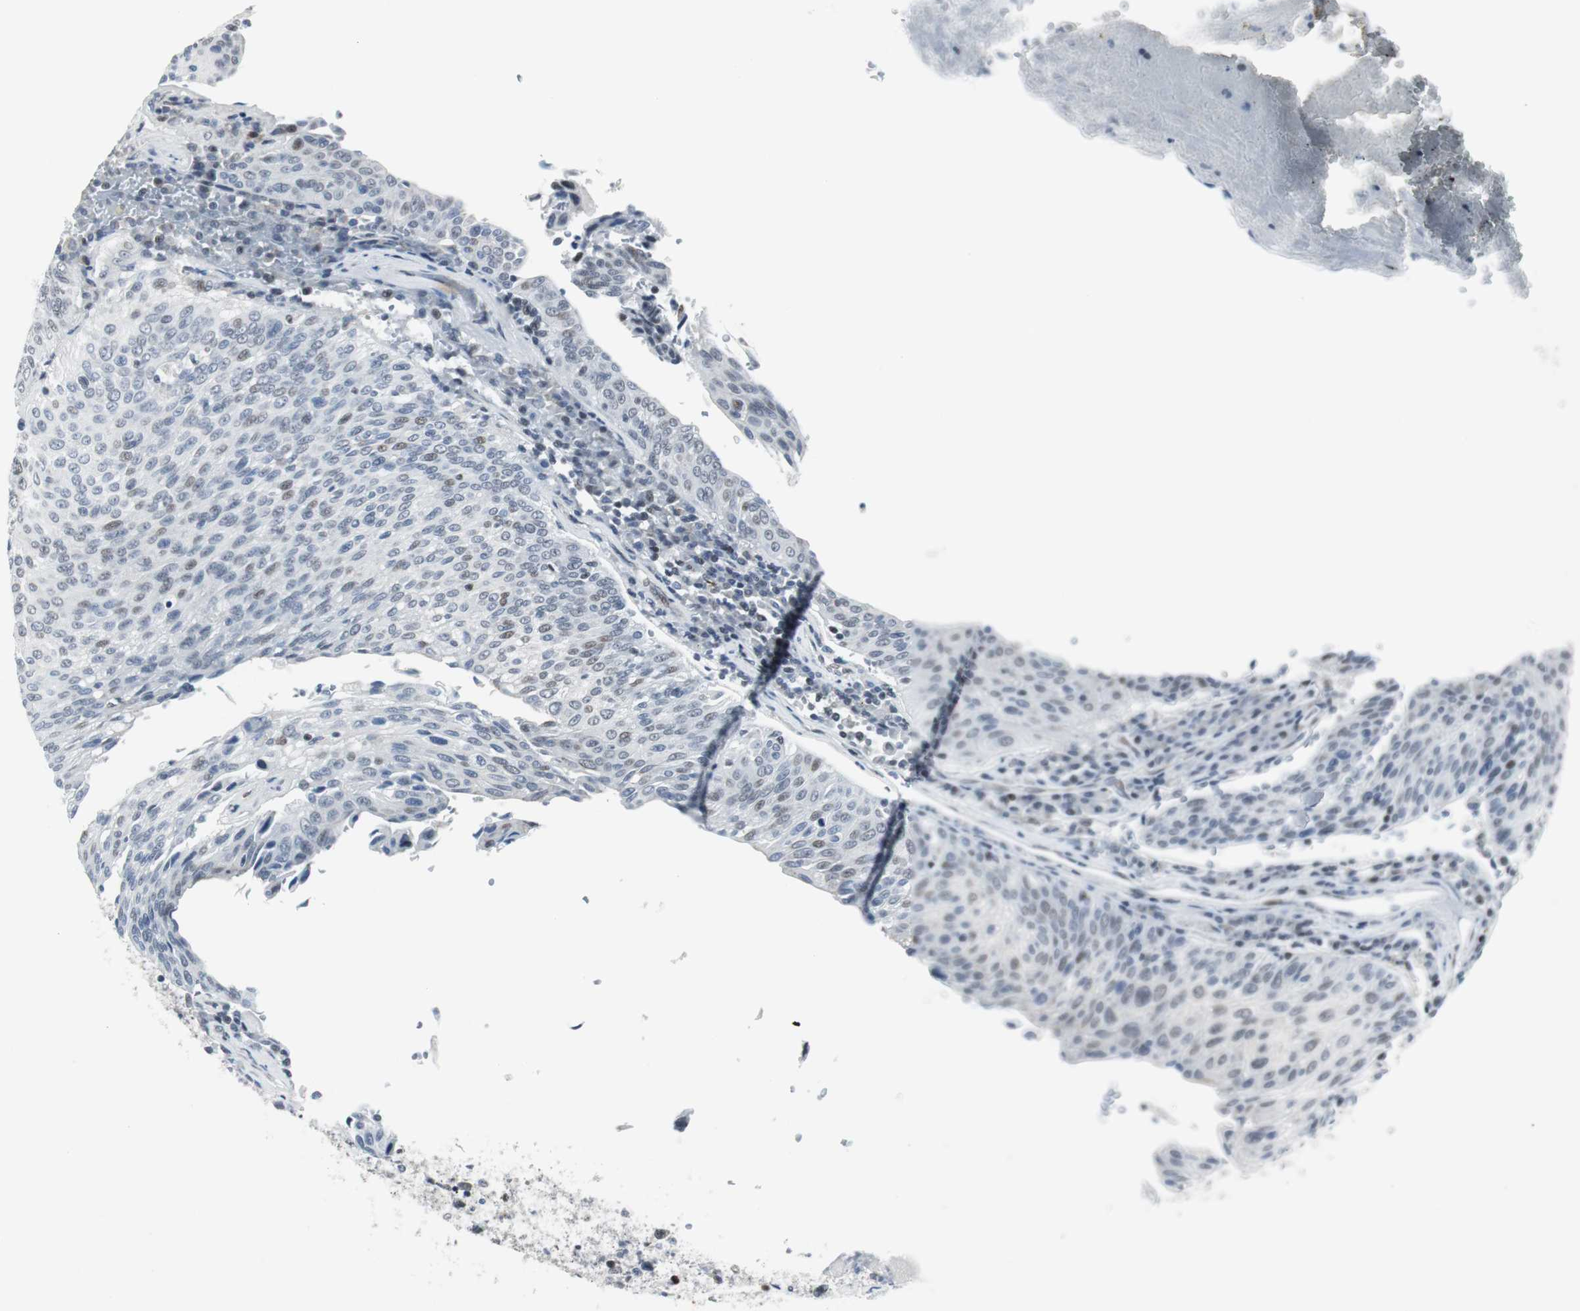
{"staining": {"intensity": "weak", "quantity": "25%-75%", "location": "nuclear"}, "tissue": "urothelial cancer", "cell_type": "Tumor cells", "image_type": "cancer", "snomed": [{"axis": "morphology", "description": "Urothelial carcinoma, High grade"}, {"axis": "topography", "description": "Urinary bladder"}], "caption": "The immunohistochemical stain highlights weak nuclear staining in tumor cells of urothelial cancer tissue.", "gene": "MTA1", "patient": {"sex": "male", "age": 66}}